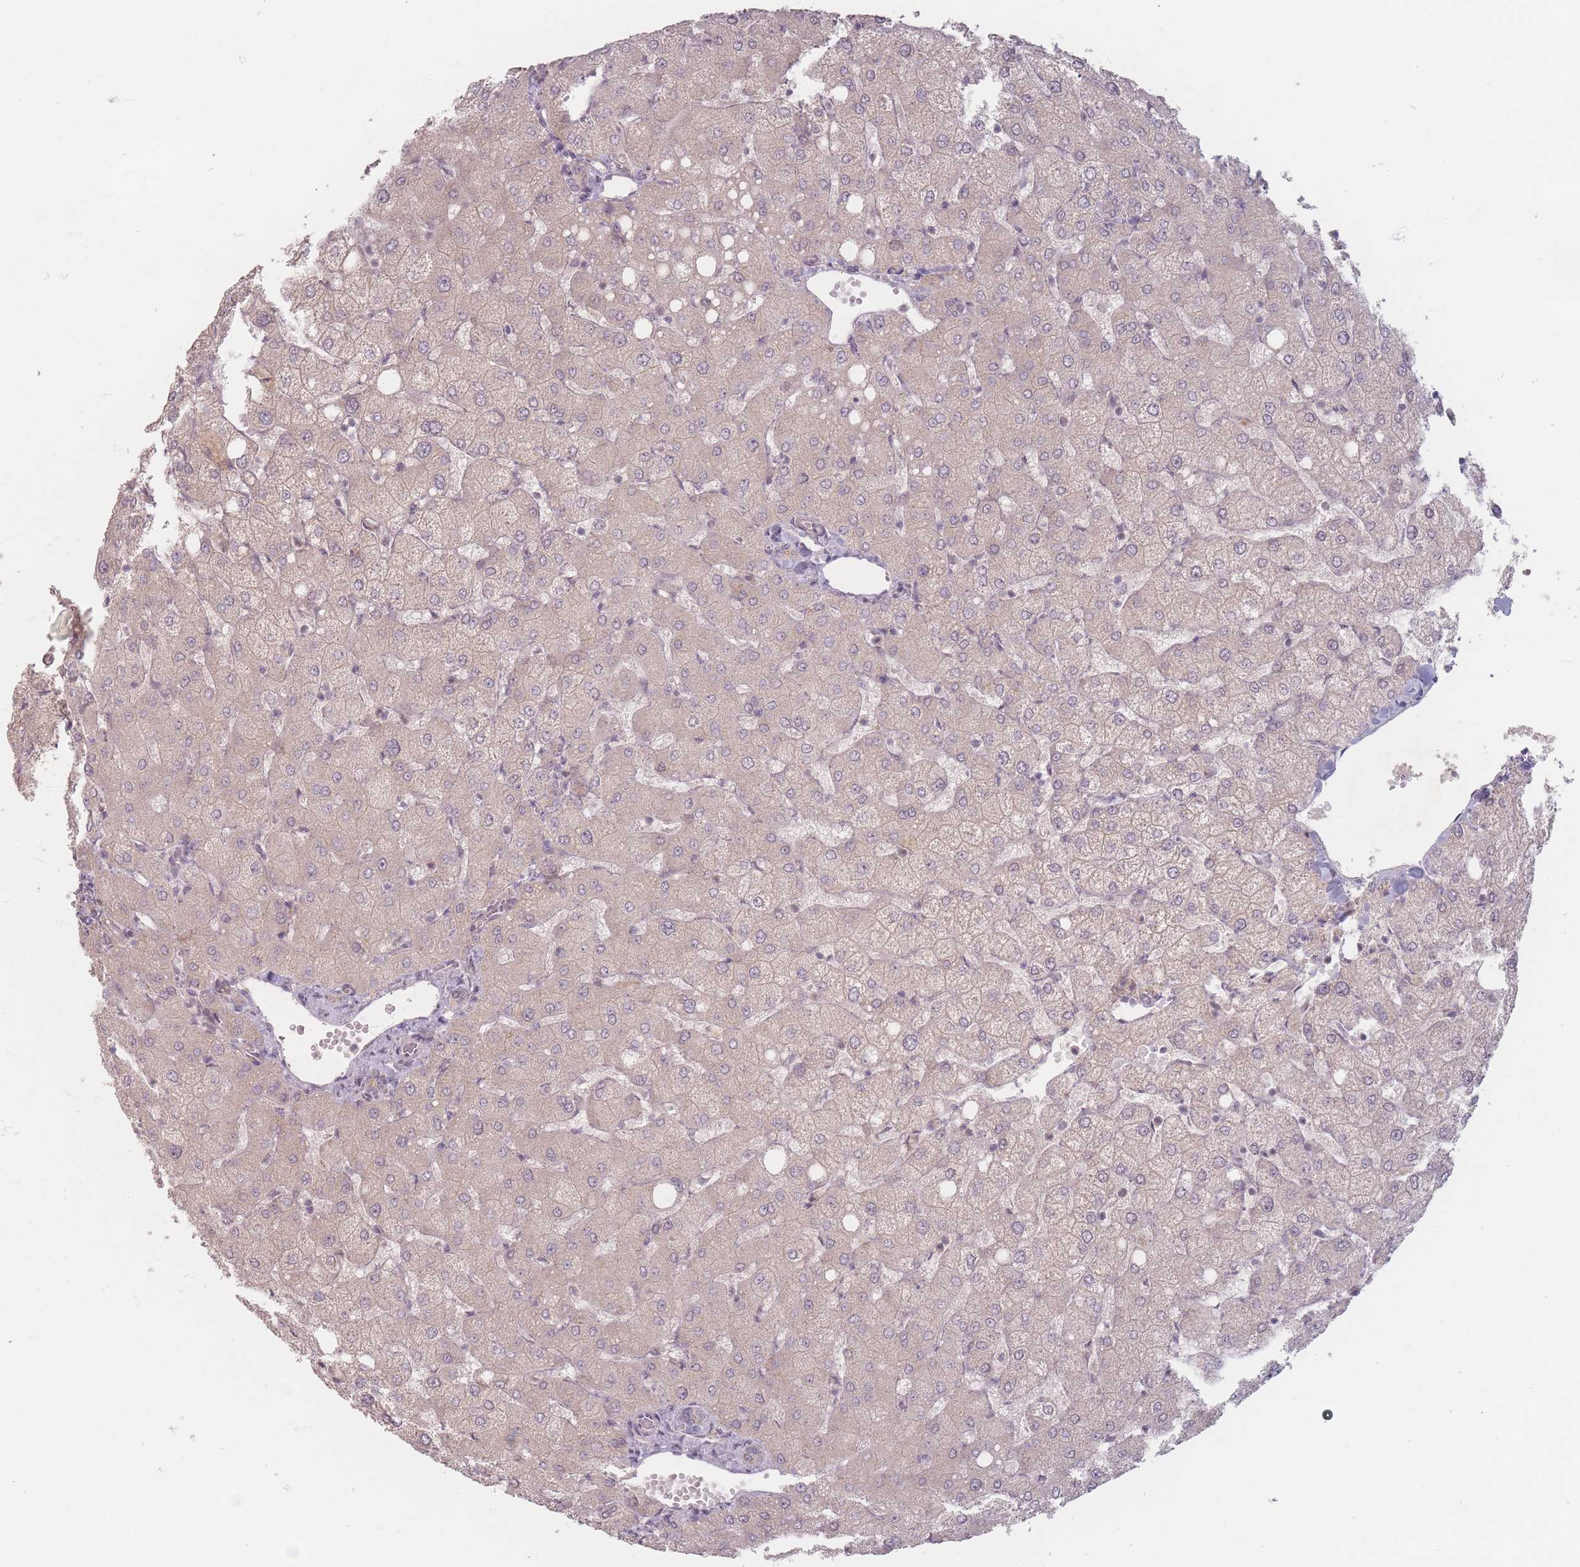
{"staining": {"intensity": "weak", "quantity": "<25%", "location": "cytoplasmic/membranous"}, "tissue": "liver", "cell_type": "Cholangiocytes", "image_type": "normal", "snomed": [{"axis": "morphology", "description": "Normal tissue, NOS"}, {"axis": "topography", "description": "Liver"}], "caption": "The micrograph exhibits no significant staining in cholangiocytes of liver.", "gene": "GABRA6", "patient": {"sex": "female", "age": 54}}